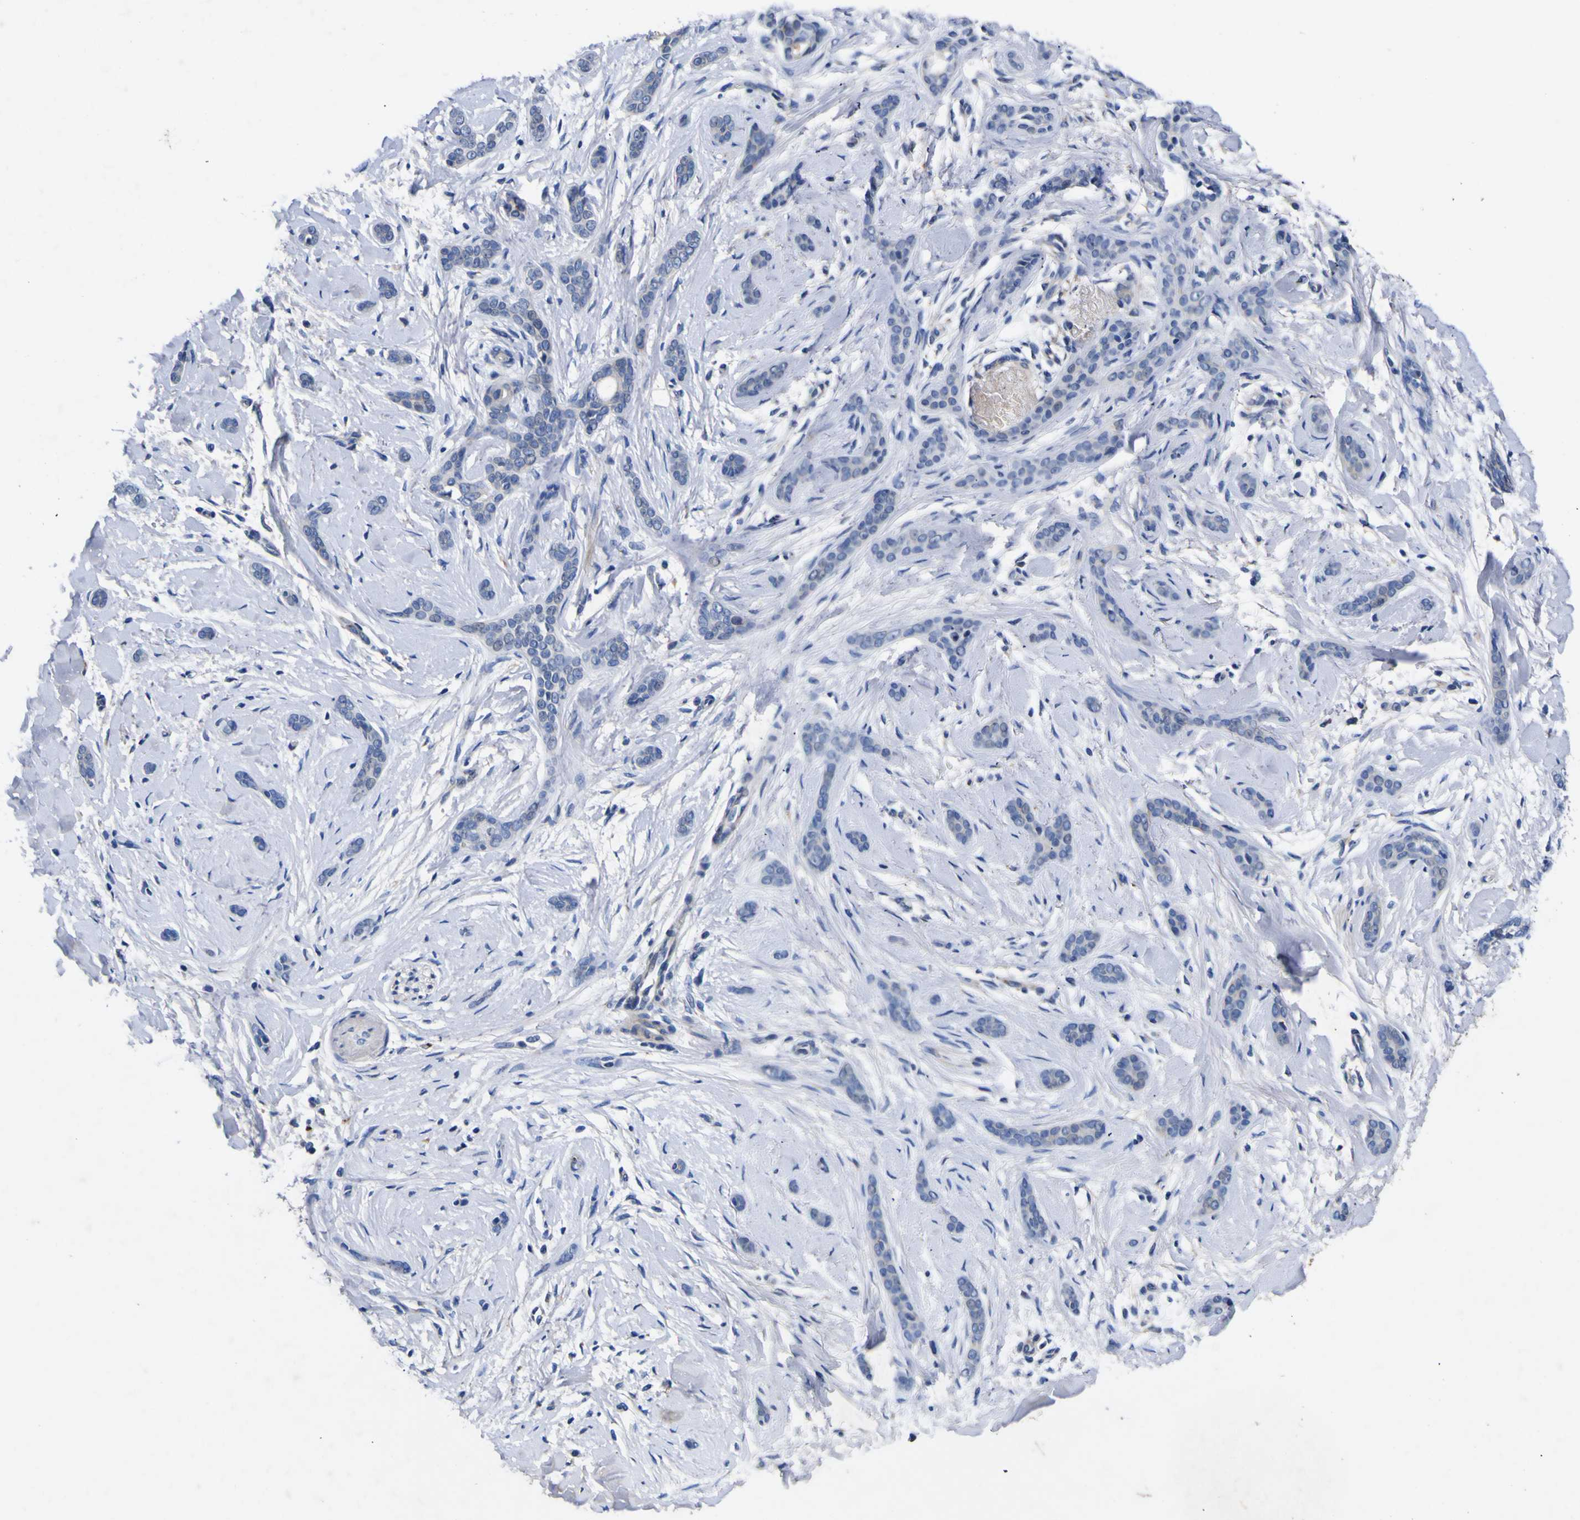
{"staining": {"intensity": "negative", "quantity": "none", "location": "none"}, "tissue": "skin cancer", "cell_type": "Tumor cells", "image_type": "cancer", "snomed": [{"axis": "morphology", "description": "Basal cell carcinoma"}, {"axis": "morphology", "description": "Adnexal tumor, benign"}, {"axis": "topography", "description": "Skin"}], "caption": "The IHC image has no significant expression in tumor cells of skin cancer (basal cell carcinoma) tissue.", "gene": "COA1", "patient": {"sex": "female", "age": 42}}